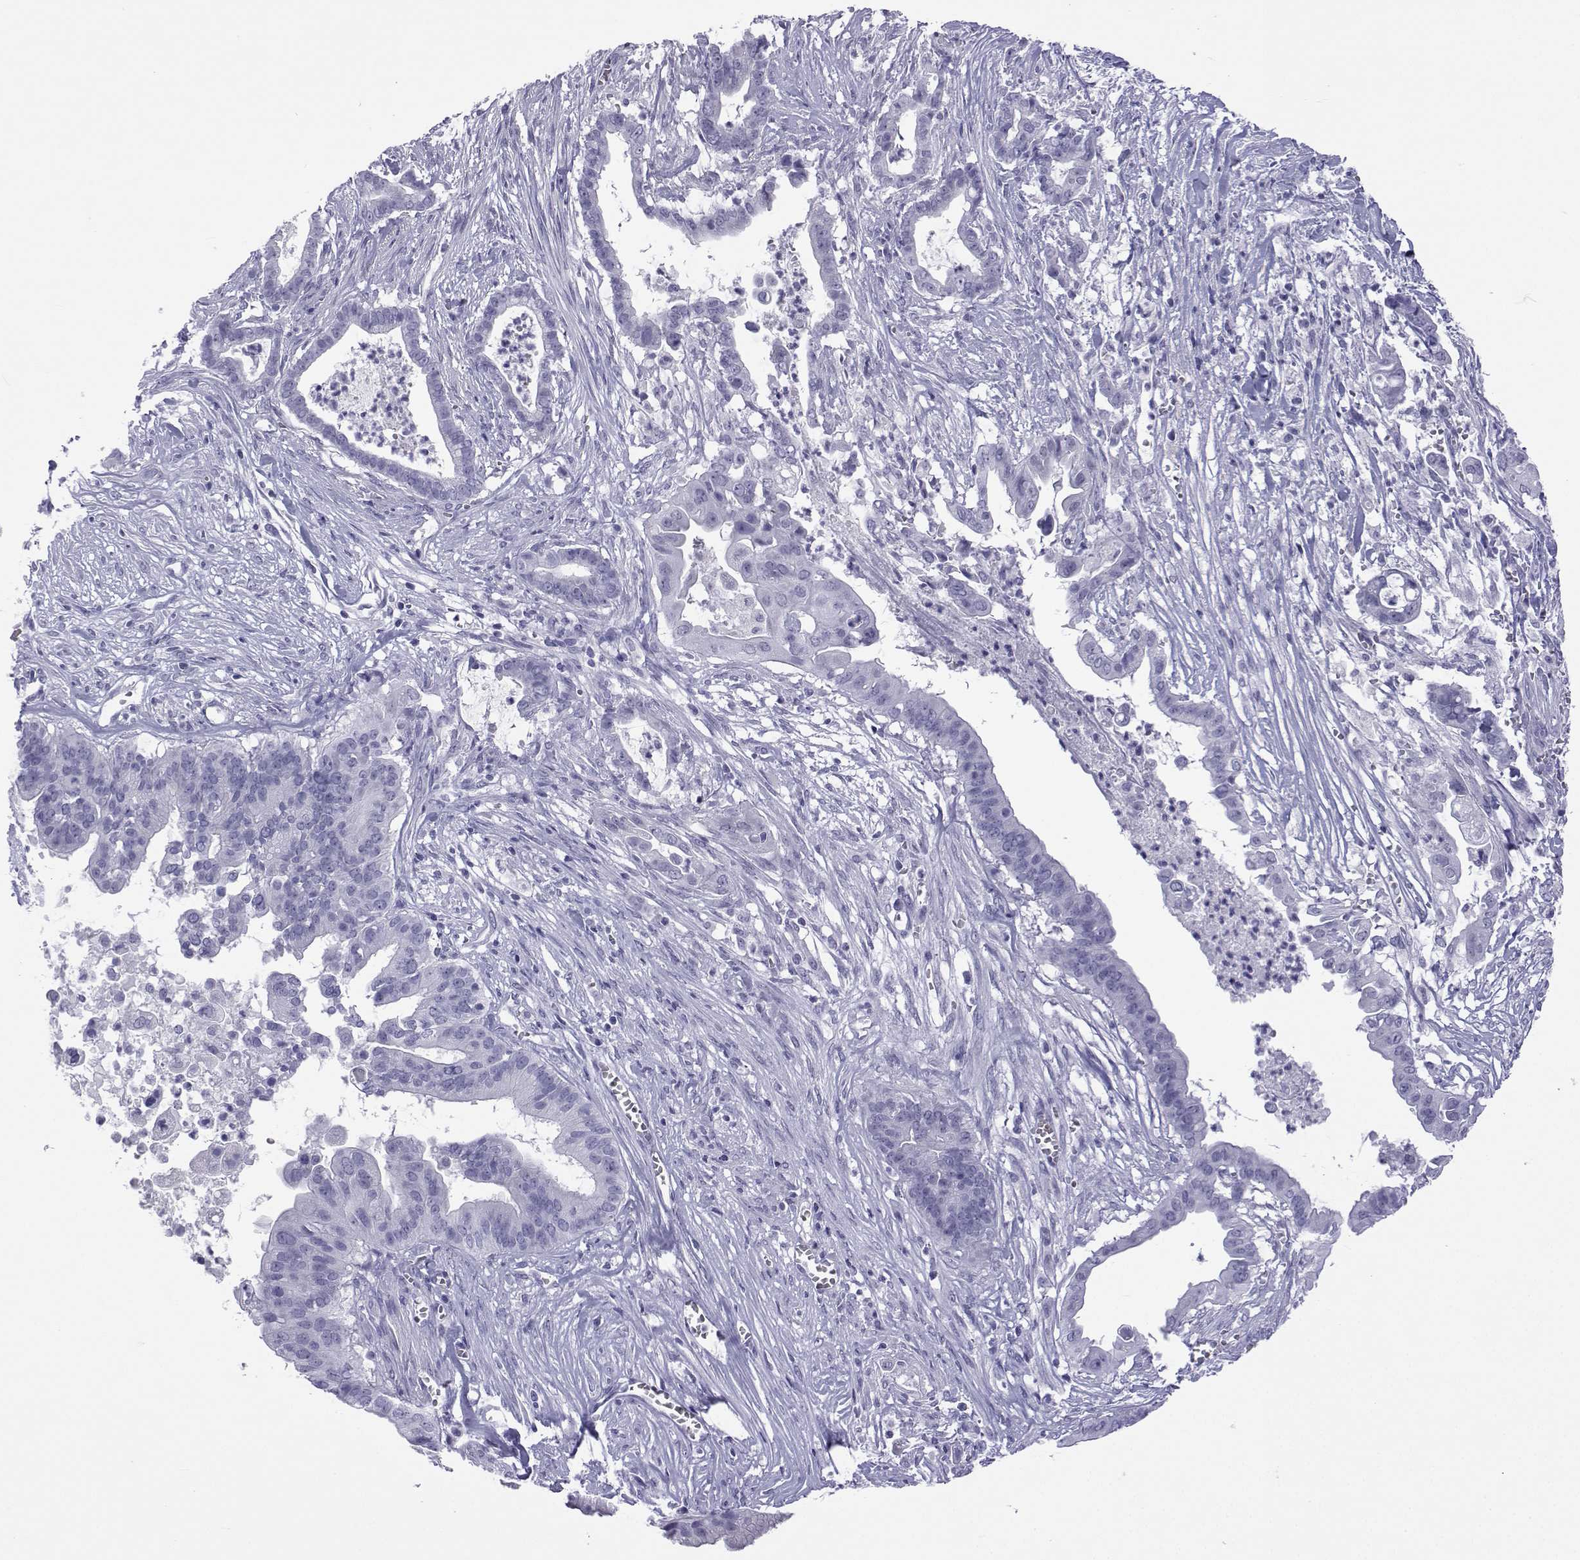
{"staining": {"intensity": "negative", "quantity": "none", "location": "none"}, "tissue": "pancreatic cancer", "cell_type": "Tumor cells", "image_type": "cancer", "snomed": [{"axis": "morphology", "description": "Adenocarcinoma, NOS"}, {"axis": "topography", "description": "Pancreas"}], "caption": "DAB (3,3'-diaminobenzidine) immunohistochemical staining of pancreatic cancer (adenocarcinoma) demonstrates no significant positivity in tumor cells.", "gene": "ACTL7A", "patient": {"sex": "male", "age": 61}}